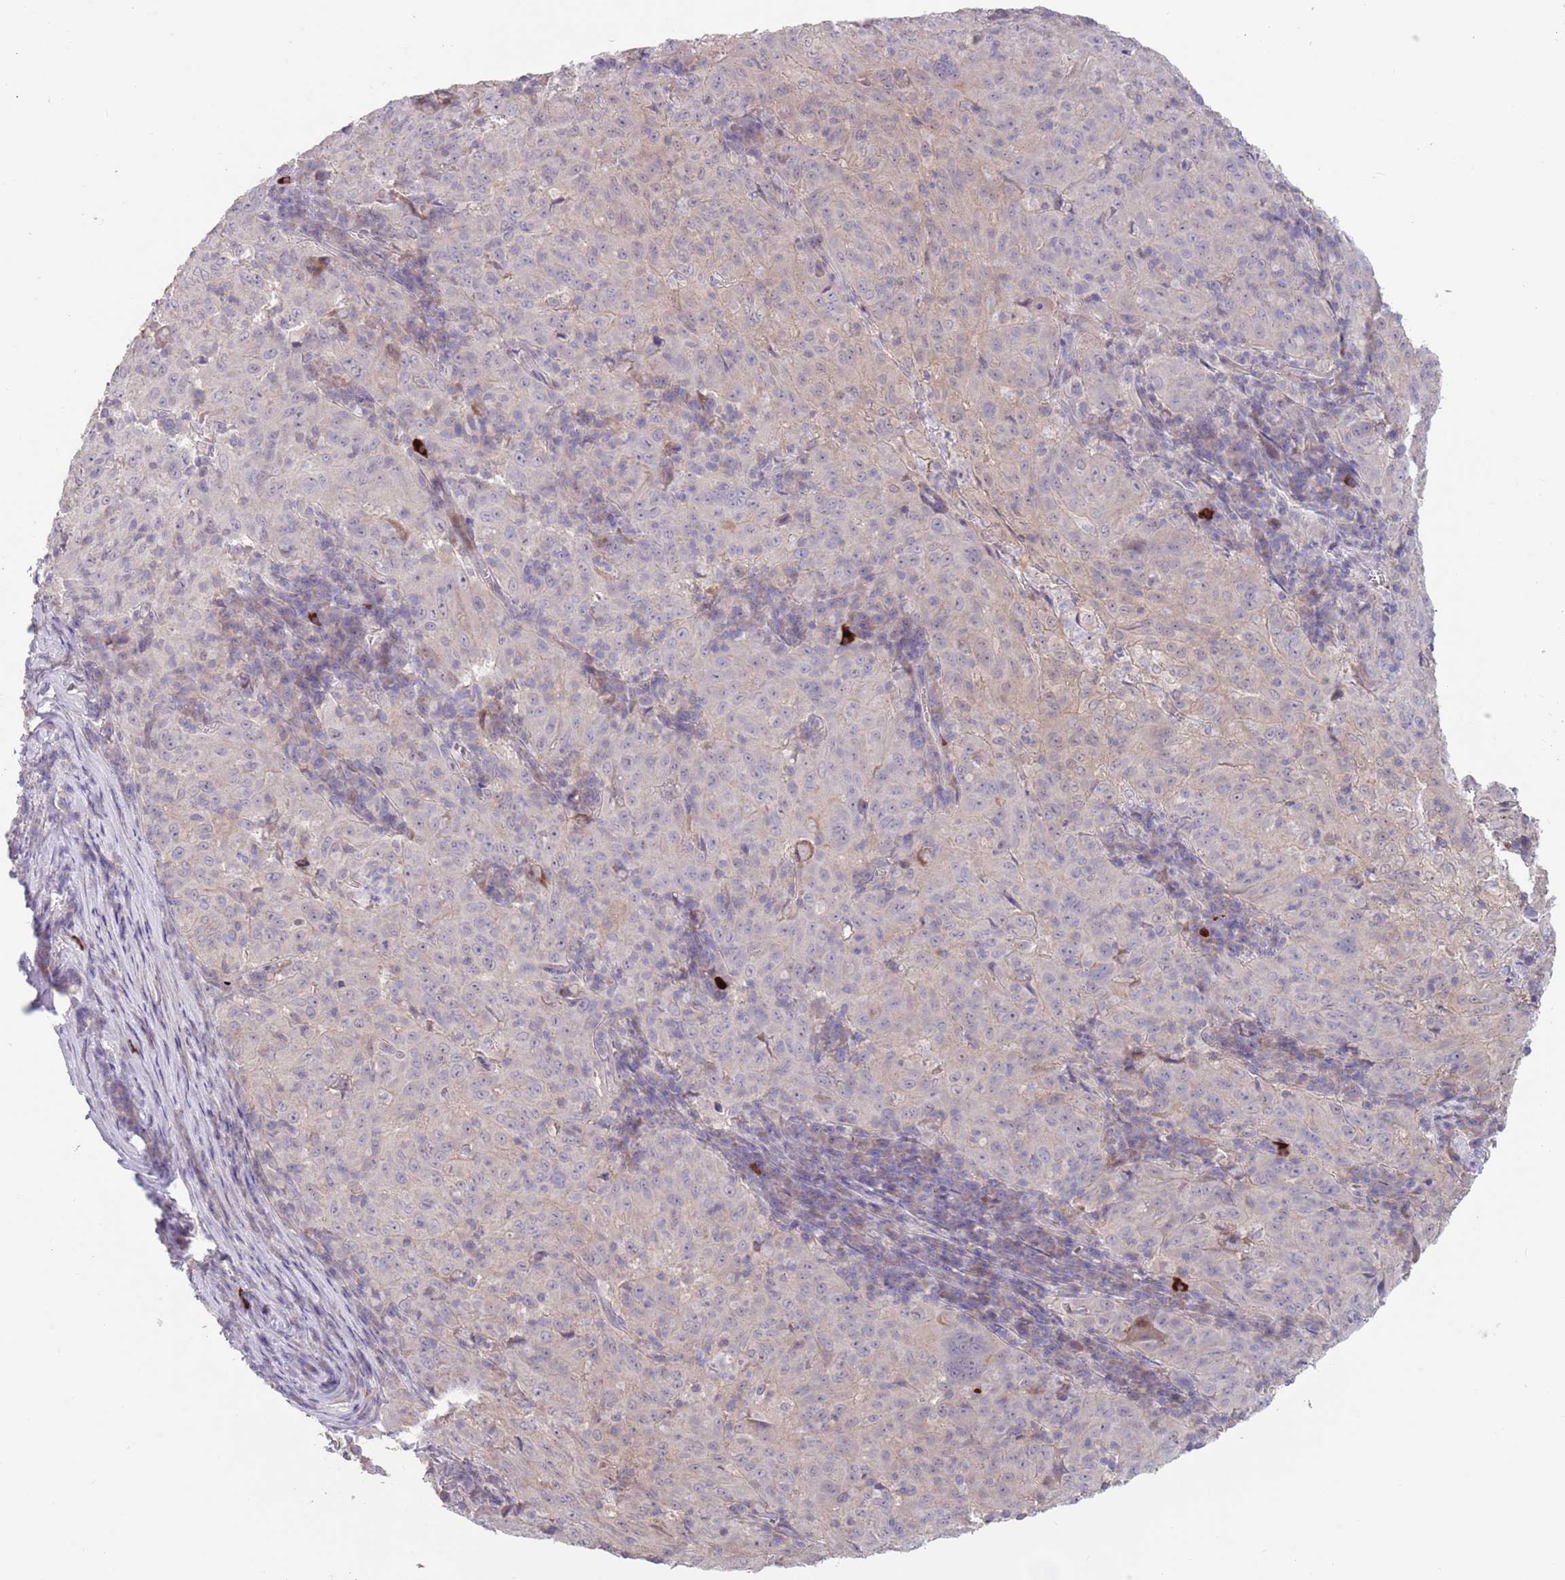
{"staining": {"intensity": "negative", "quantity": "none", "location": "none"}, "tissue": "pancreatic cancer", "cell_type": "Tumor cells", "image_type": "cancer", "snomed": [{"axis": "morphology", "description": "Adenocarcinoma, NOS"}, {"axis": "topography", "description": "Pancreas"}], "caption": "Immunohistochemistry photomicrograph of human adenocarcinoma (pancreatic) stained for a protein (brown), which demonstrates no staining in tumor cells.", "gene": "ZNF14", "patient": {"sex": "male", "age": 63}}